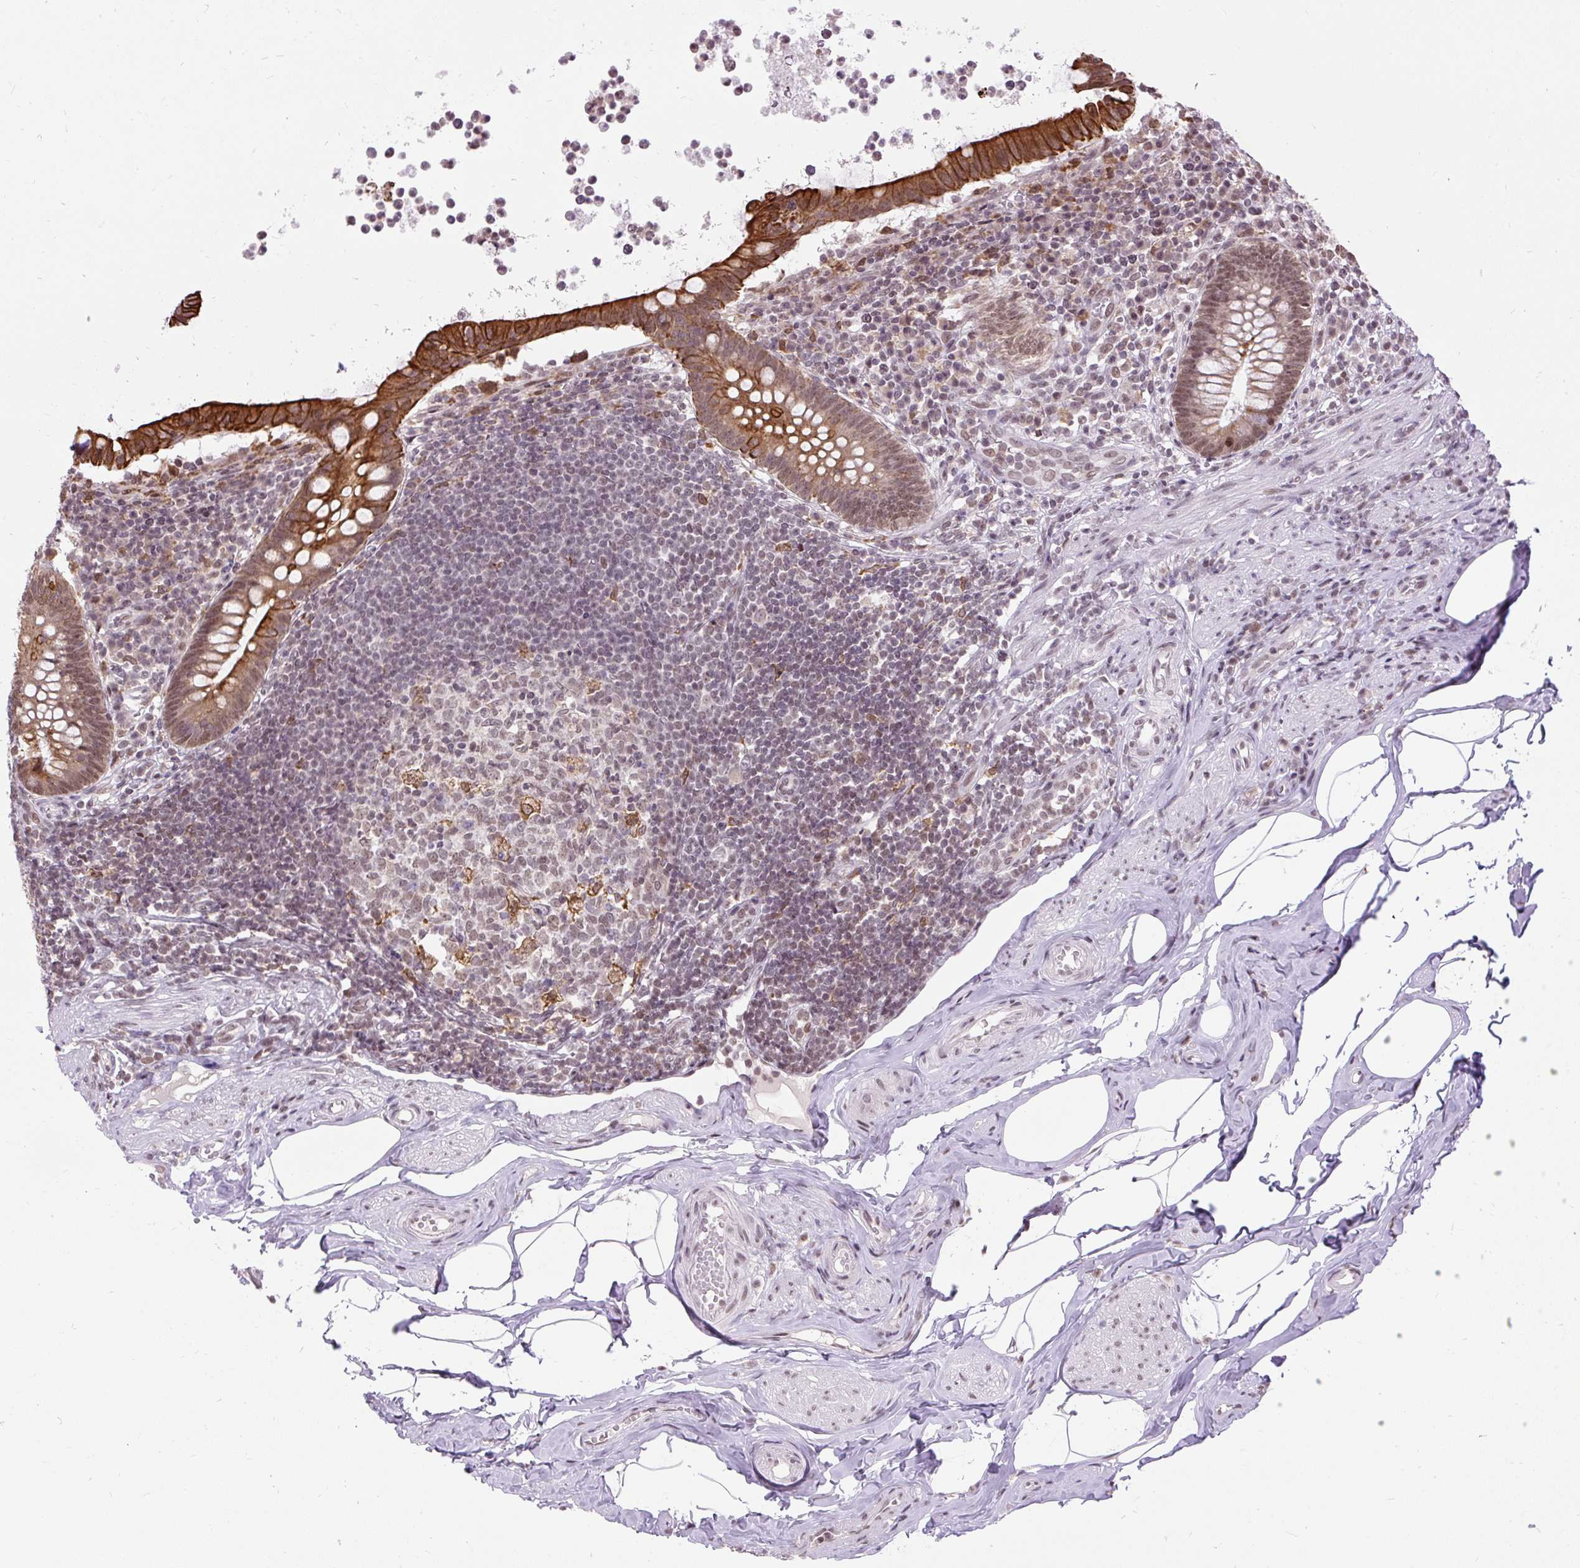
{"staining": {"intensity": "strong", "quantity": ">75%", "location": "cytoplasmic/membranous,nuclear"}, "tissue": "appendix", "cell_type": "Glandular cells", "image_type": "normal", "snomed": [{"axis": "morphology", "description": "Normal tissue, NOS"}, {"axis": "topography", "description": "Appendix"}], "caption": "IHC (DAB (3,3'-diaminobenzidine)) staining of unremarkable appendix exhibits strong cytoplasmic/membranous,nuclear protein positivity in about >75% of glandular cells.", "gene": "ZNF672", "patient": {"sex": "female", "age": 56}}